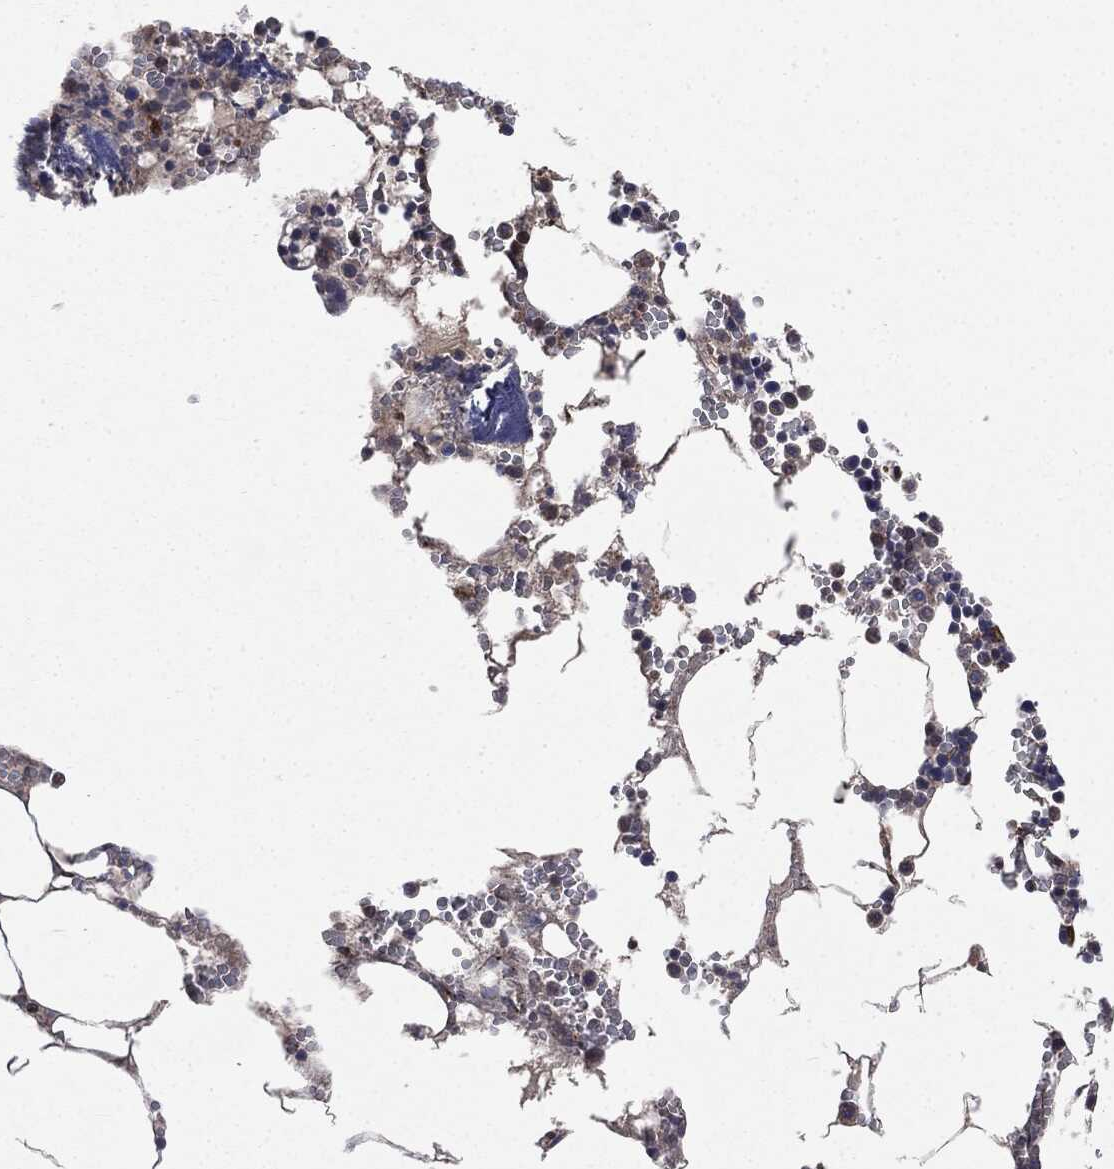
{"staining": {"intensity": "moderate", "quantity": "<25%", "location": "cytoplasmic/membranous"}, "tissue": "bone marrow", "cell_type": "Hematopoietic cells", "image_type": "normal", "snomed": [{"axis": "morphology", "description": "Normal tissue, NOS"}, {"axis": "topography", "description": "Bone marrow"}], "caption": "Hematopoietic cells show moderate cytoplasmic/membranous staining in about <25% of cells in normal bone marrow.", "gene": "PLOD3", "patient": {"sex": "female", "age": 64}}